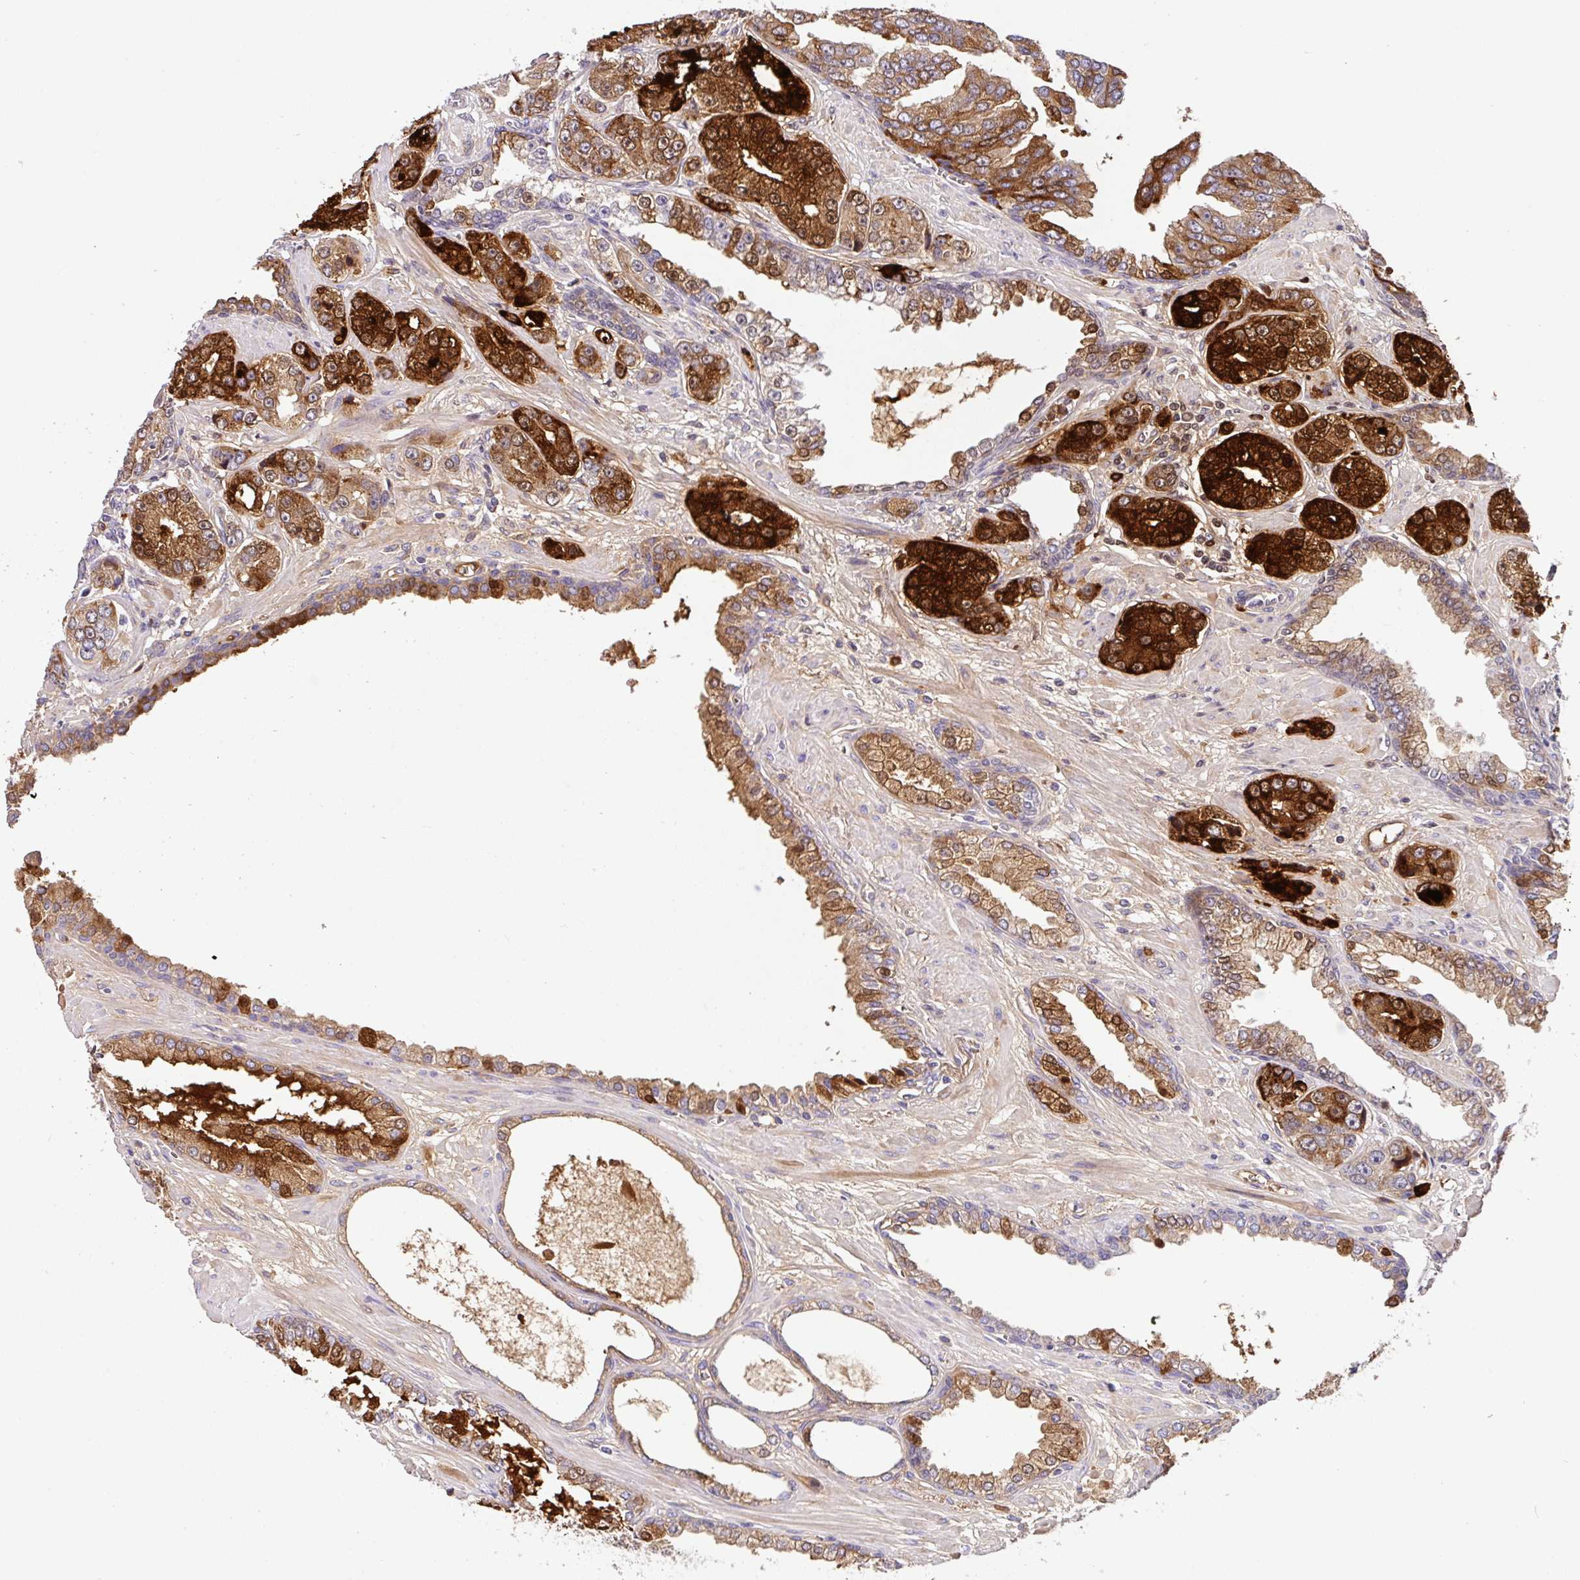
{"staining": {"intensity": "strong", "quantity": ">75%", "location": "cytoplasmic/membranous"}, "tissue": "prostate cancer", "cell_type": "Tumor cells", "image_type": "cancer", "snomed": [{"axis": "morphology", "description": "Adenocarcinoma, High grade"}, {"axis": "topography", "description": "Prostate"}], "caption": "Immunohistochemical staining of prostate adenocarcinoma (high-grade) exhibits strong cytoplasmic/membranous protein expression in about >75% of tumor cells.", "gene": "CRISP3", "patient": {"sex": "male", "age": 71}}